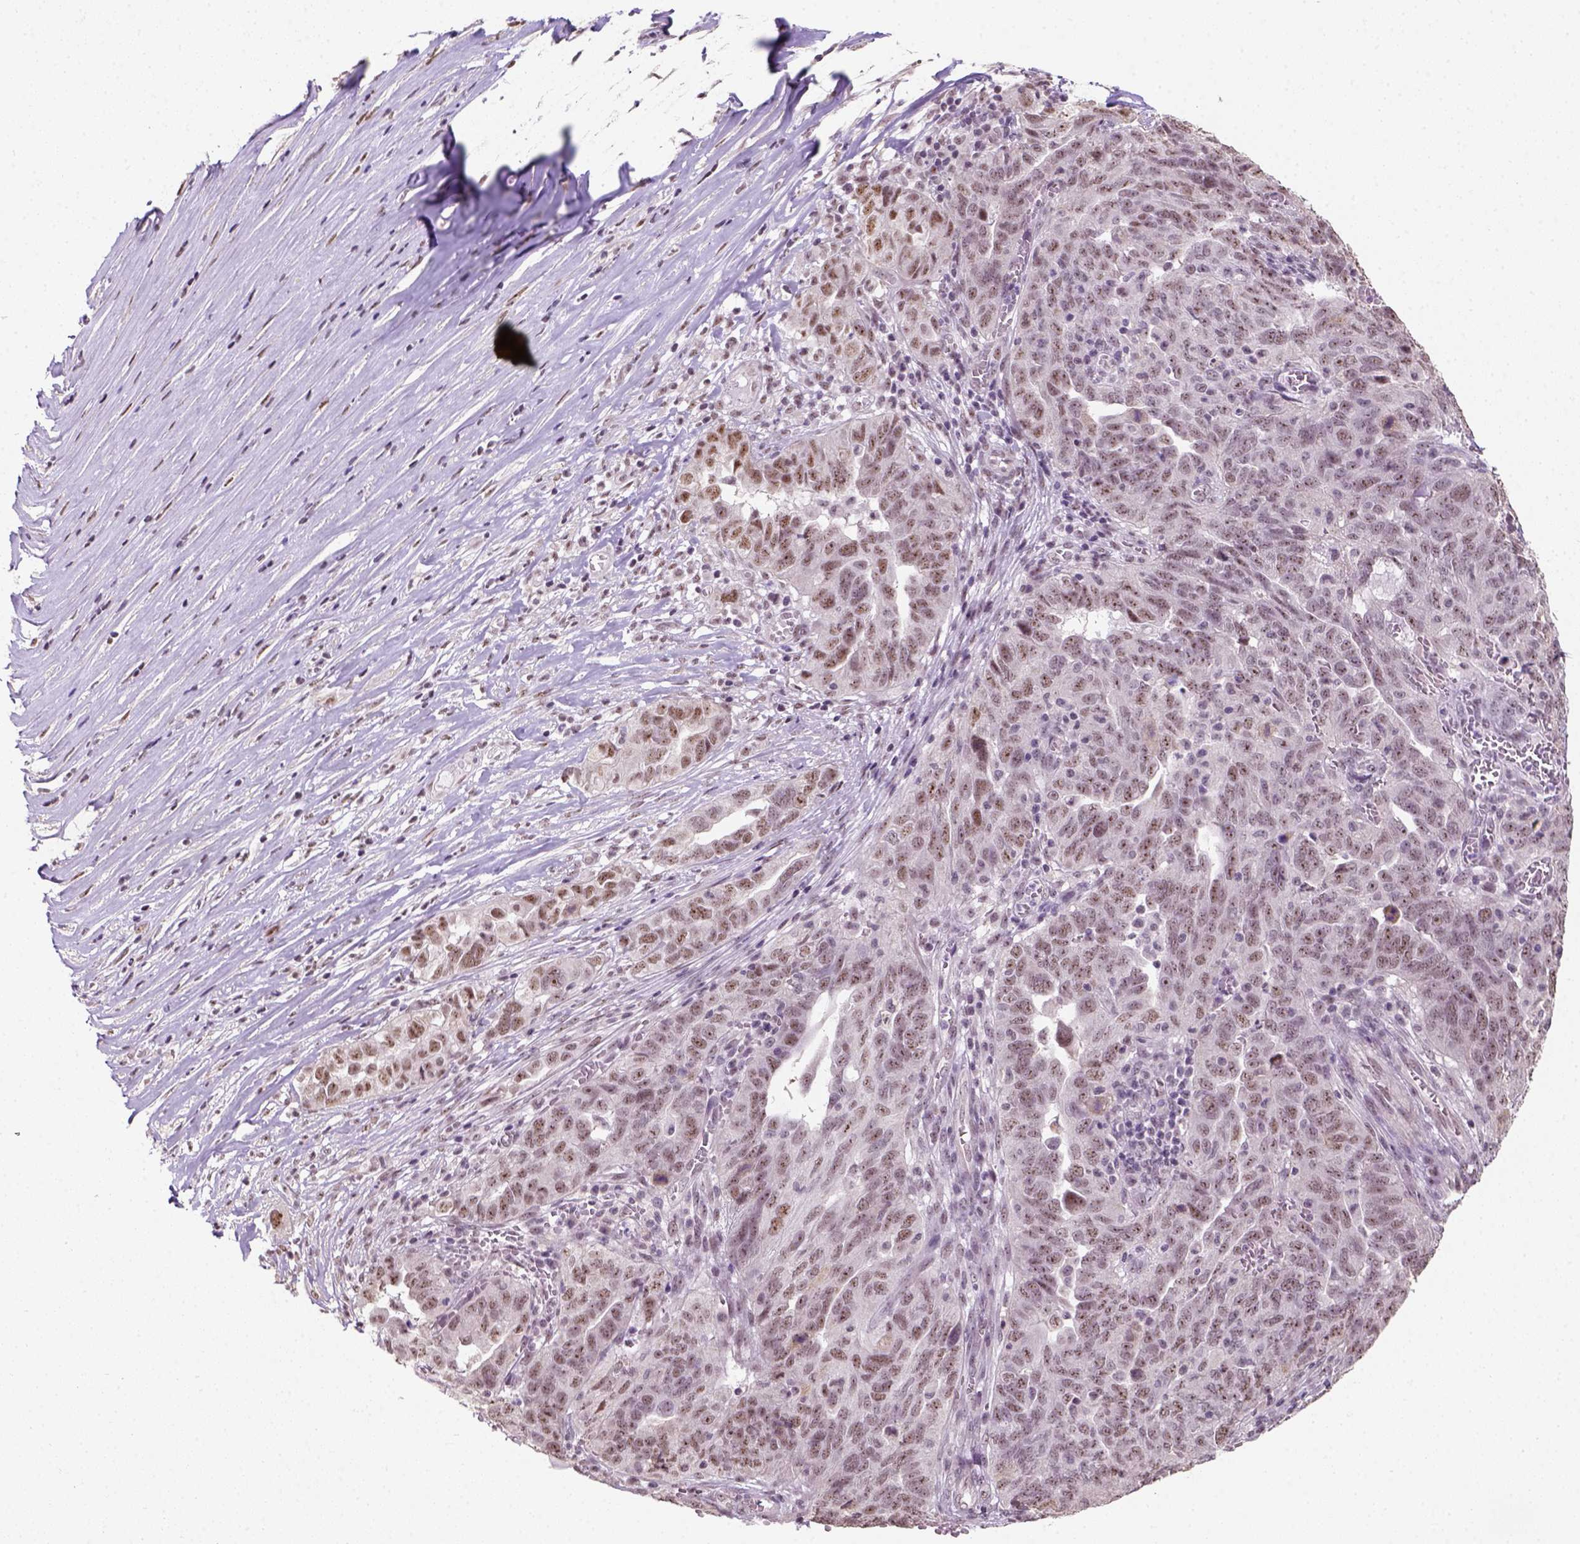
{"staining": {"intensity": "weak", "quantity": ">75%", "location": "nuclear"}, "tissue": "ovarian cancer", "cell_type": "Tumor cells", "image_type": "cancer", "snomed": [{"axis": "morphology", "description": "Carcinoma, endometroid"}, {"axis": "topography", "description": "Soft tissue"}, {"axis": "topography", "description": "Ovary"}], "caption": "Ovarian cancer tissue exhibits weak nuclear expression in approximately >75% of tumor cells (DAB IHC, brown staining for protein, blue staining for nuclei).", "gene": "DDX50", "patient": {"sex": "female", "age": 52}}